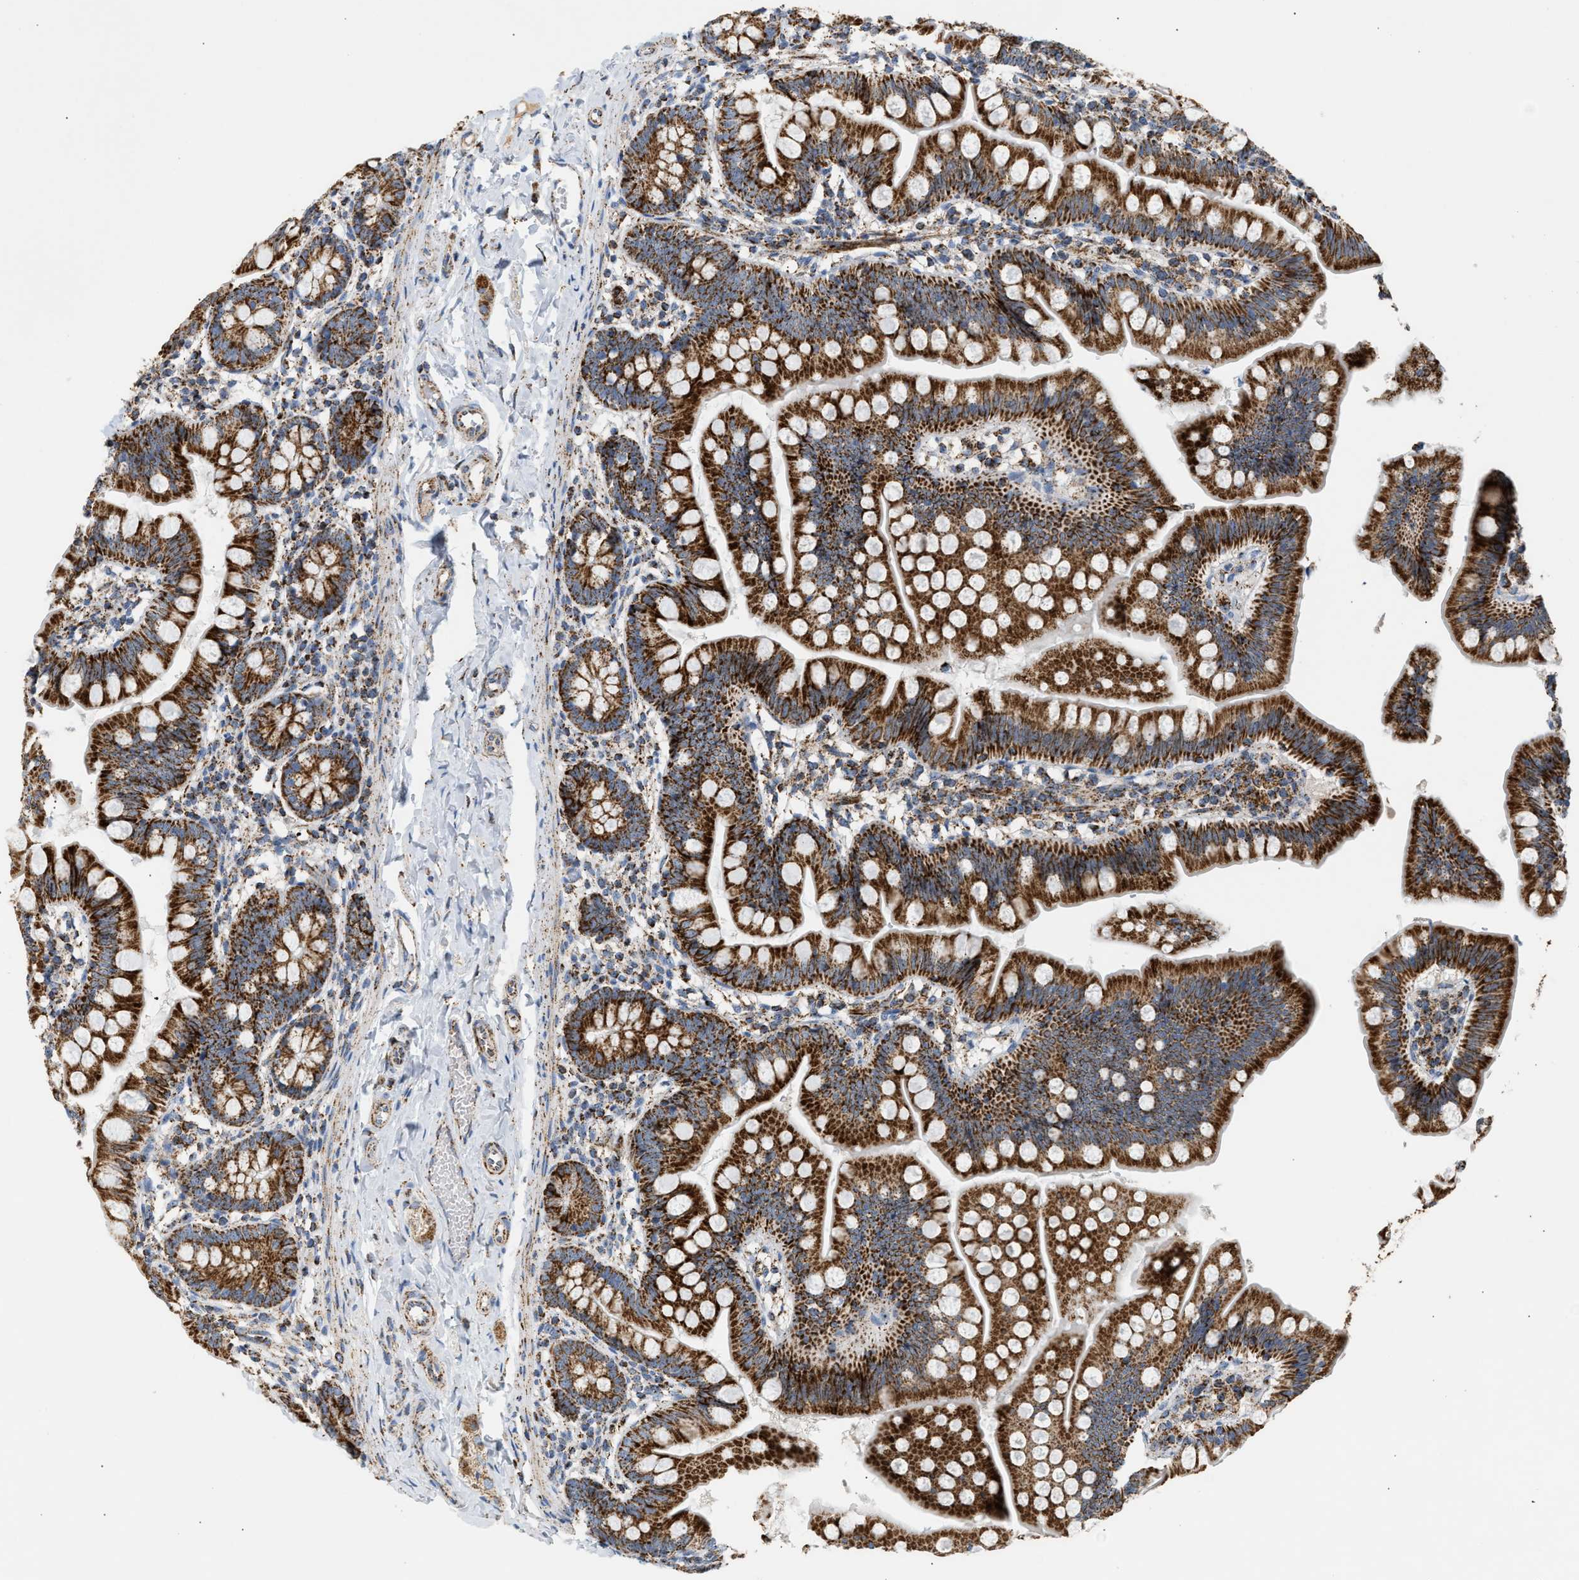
{"staining": {"intensity": "strong", "quantity": ">75%", "location": "cytoplasmic/membranous"}, "tissue": "small intestine", "cell_type": "Glandular cells", "image_type": "normal", "snomed": [{"axis": "morphology", "description": "Normal tissue, NOS"}, {"axis": "topography", "description": "Small intestine"}], "caption": "A histopathology image of small intestine stained for a protein shows strong cytoplasmic/membranous brown staining in glandular cells. The protein of interest is shown in brown color, while the nuclei are stained blue.", "gene": "OGDH", "patient": {"sex": "male", "age": 7}}